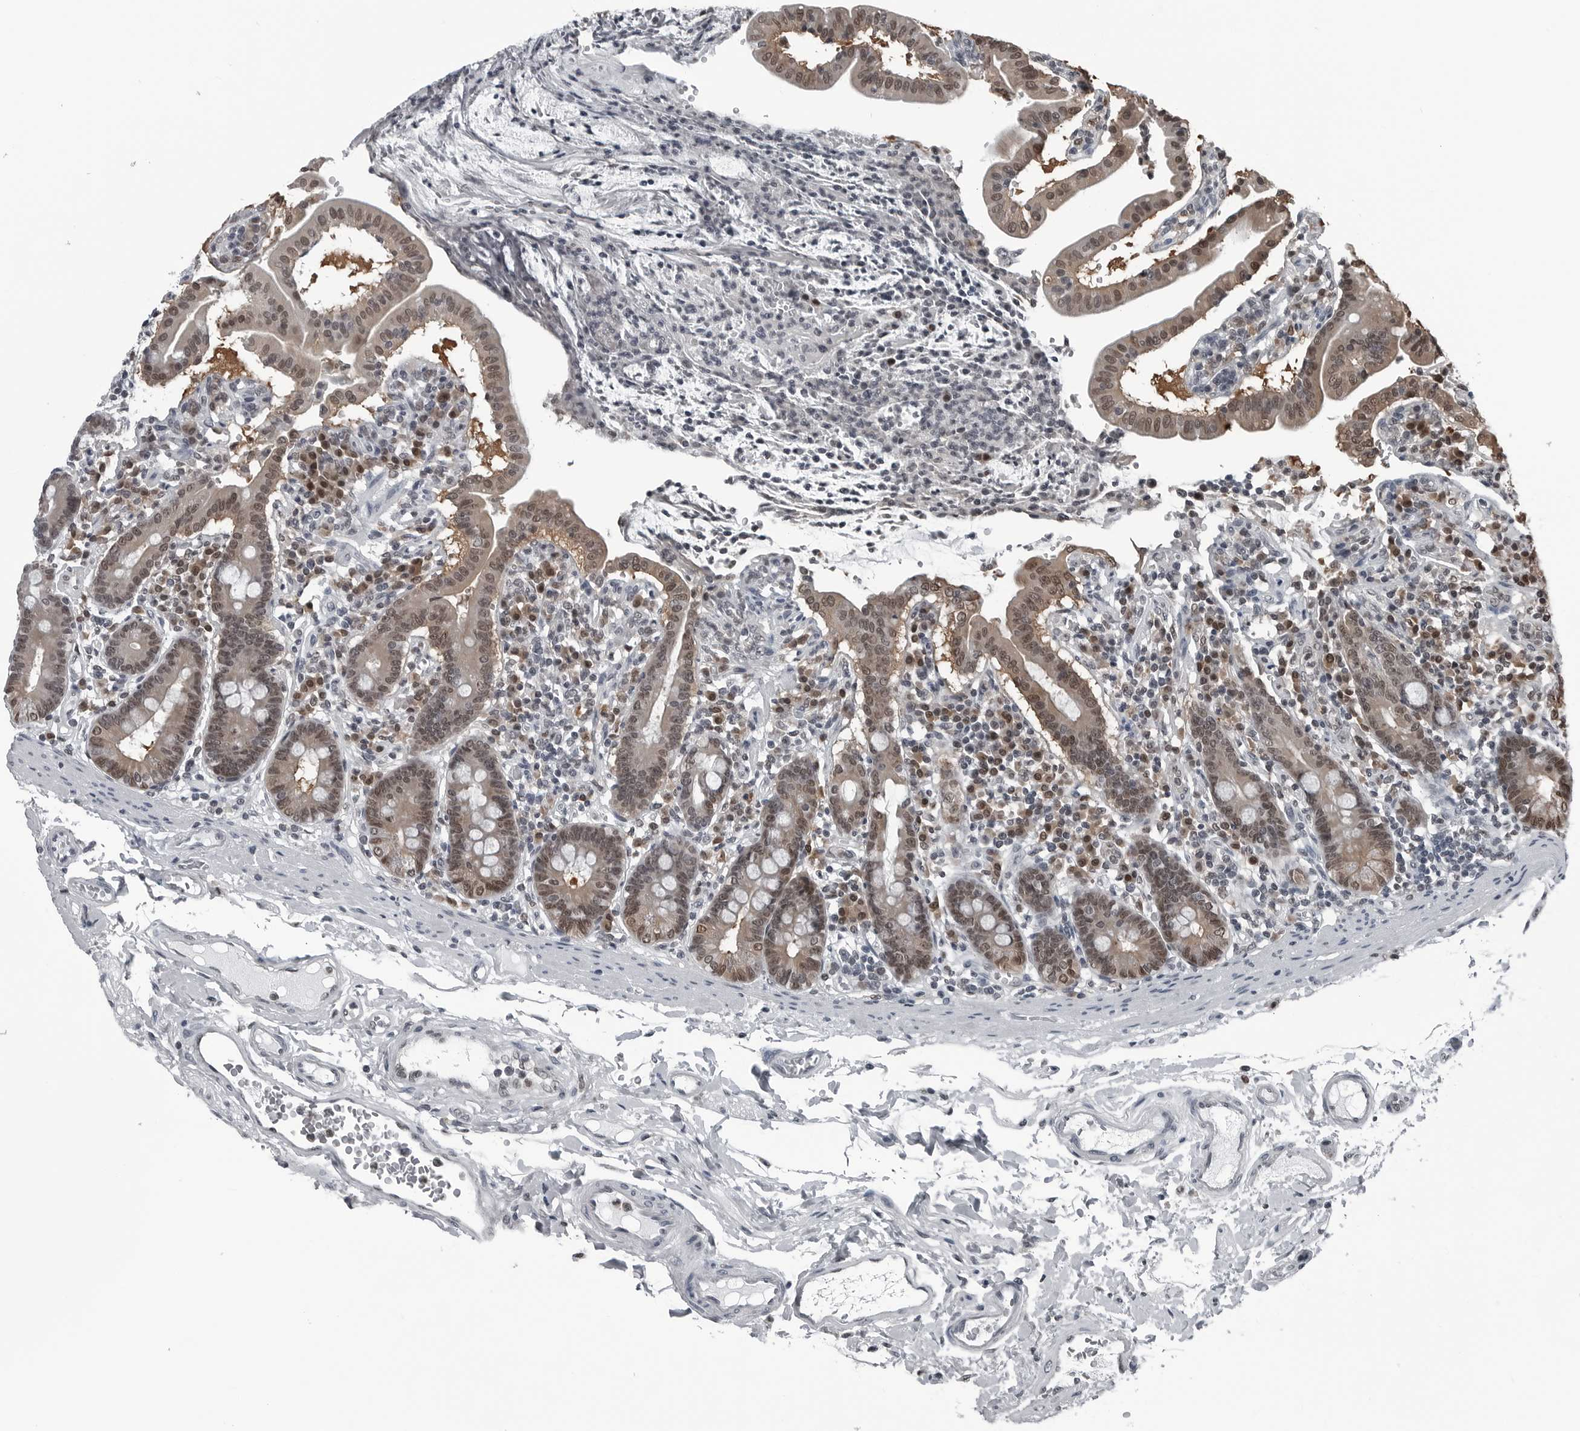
{"staining": {"intensity": "moderate", "quantity": "25%-75%", "location": "nuclear"}, "tissue": "duodenum", "cell_type": "Glandular cells", "image_type": "normal", "snomed": [{"axis": "morphology", "description": "Normal tissue, NOS"}, {"axis": "morphology", "description": "Adenocarcinoma, NOS"}, {"axis": "topography", "description": "Pancreas"}, {"axis": "topography", "description": "Duodenum"}], "caption": "Protein expression analysis of unremarkable duodenum reveals moderate nuclear staining in about 25%-75% of glandular cells.", "gene": "AKR1A1", "patient": {"sex": "male", "age": 50}}